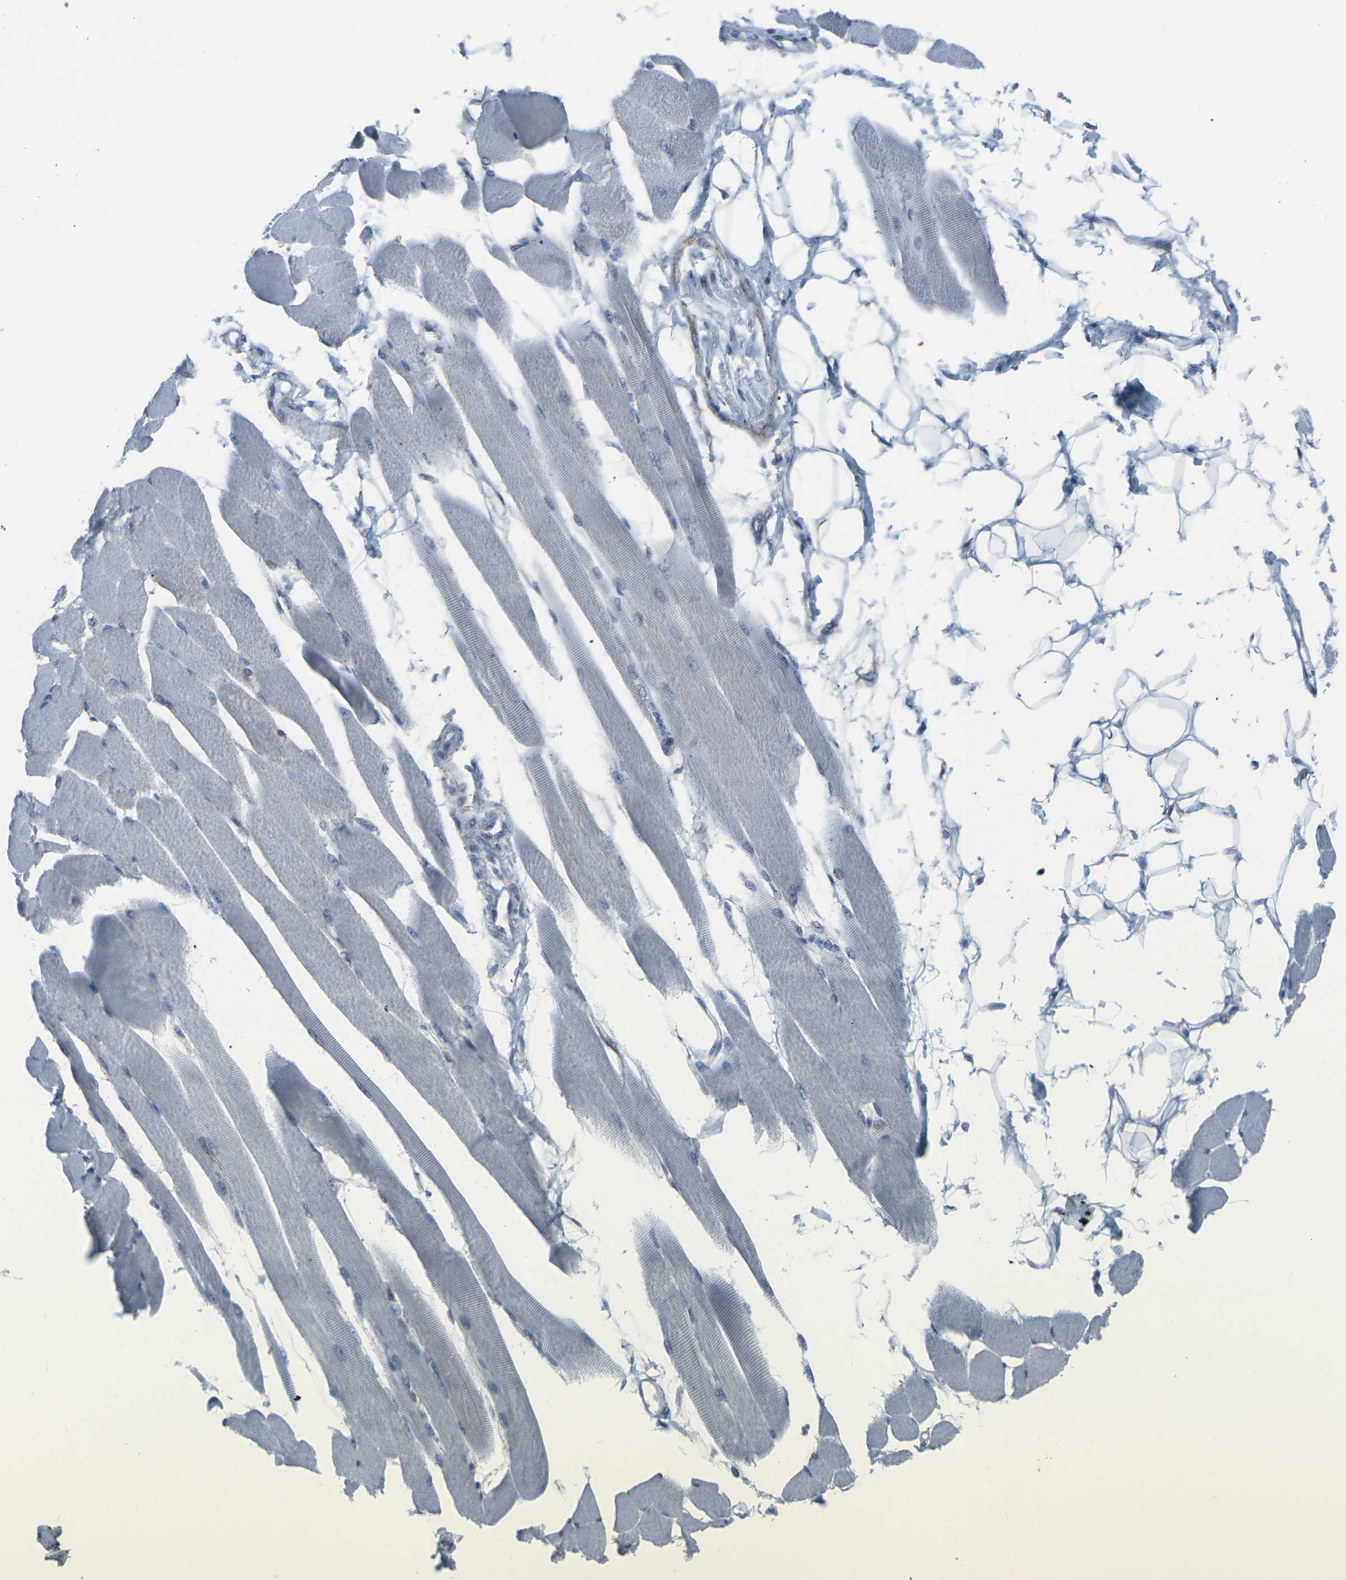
{"staining": {"intensity": "weak", "quantity": "<25%", "location": "cytoplasmic/membranous"}, "tissue": "skeletal muscle", "cell_type": "Myocytes", "image_type": "normal", "snomed": [{"axis": "morphology", "description": "Normal tissue, NOS"}, {"axis": "topography", "description": "Skeletal muscle"}, {"axis": "topography", "description": "Peripheral nerve tissue"}], "caption": "The micrograph shows no staining of myocytes in benign skeletal muscle. (Stains: DAB IHC with hematoxylin counter stain, Microscopy: brightfield microscopy at high magnification).", "gene": "CDH11", "patient": {"sex": "female", "age": 84}}